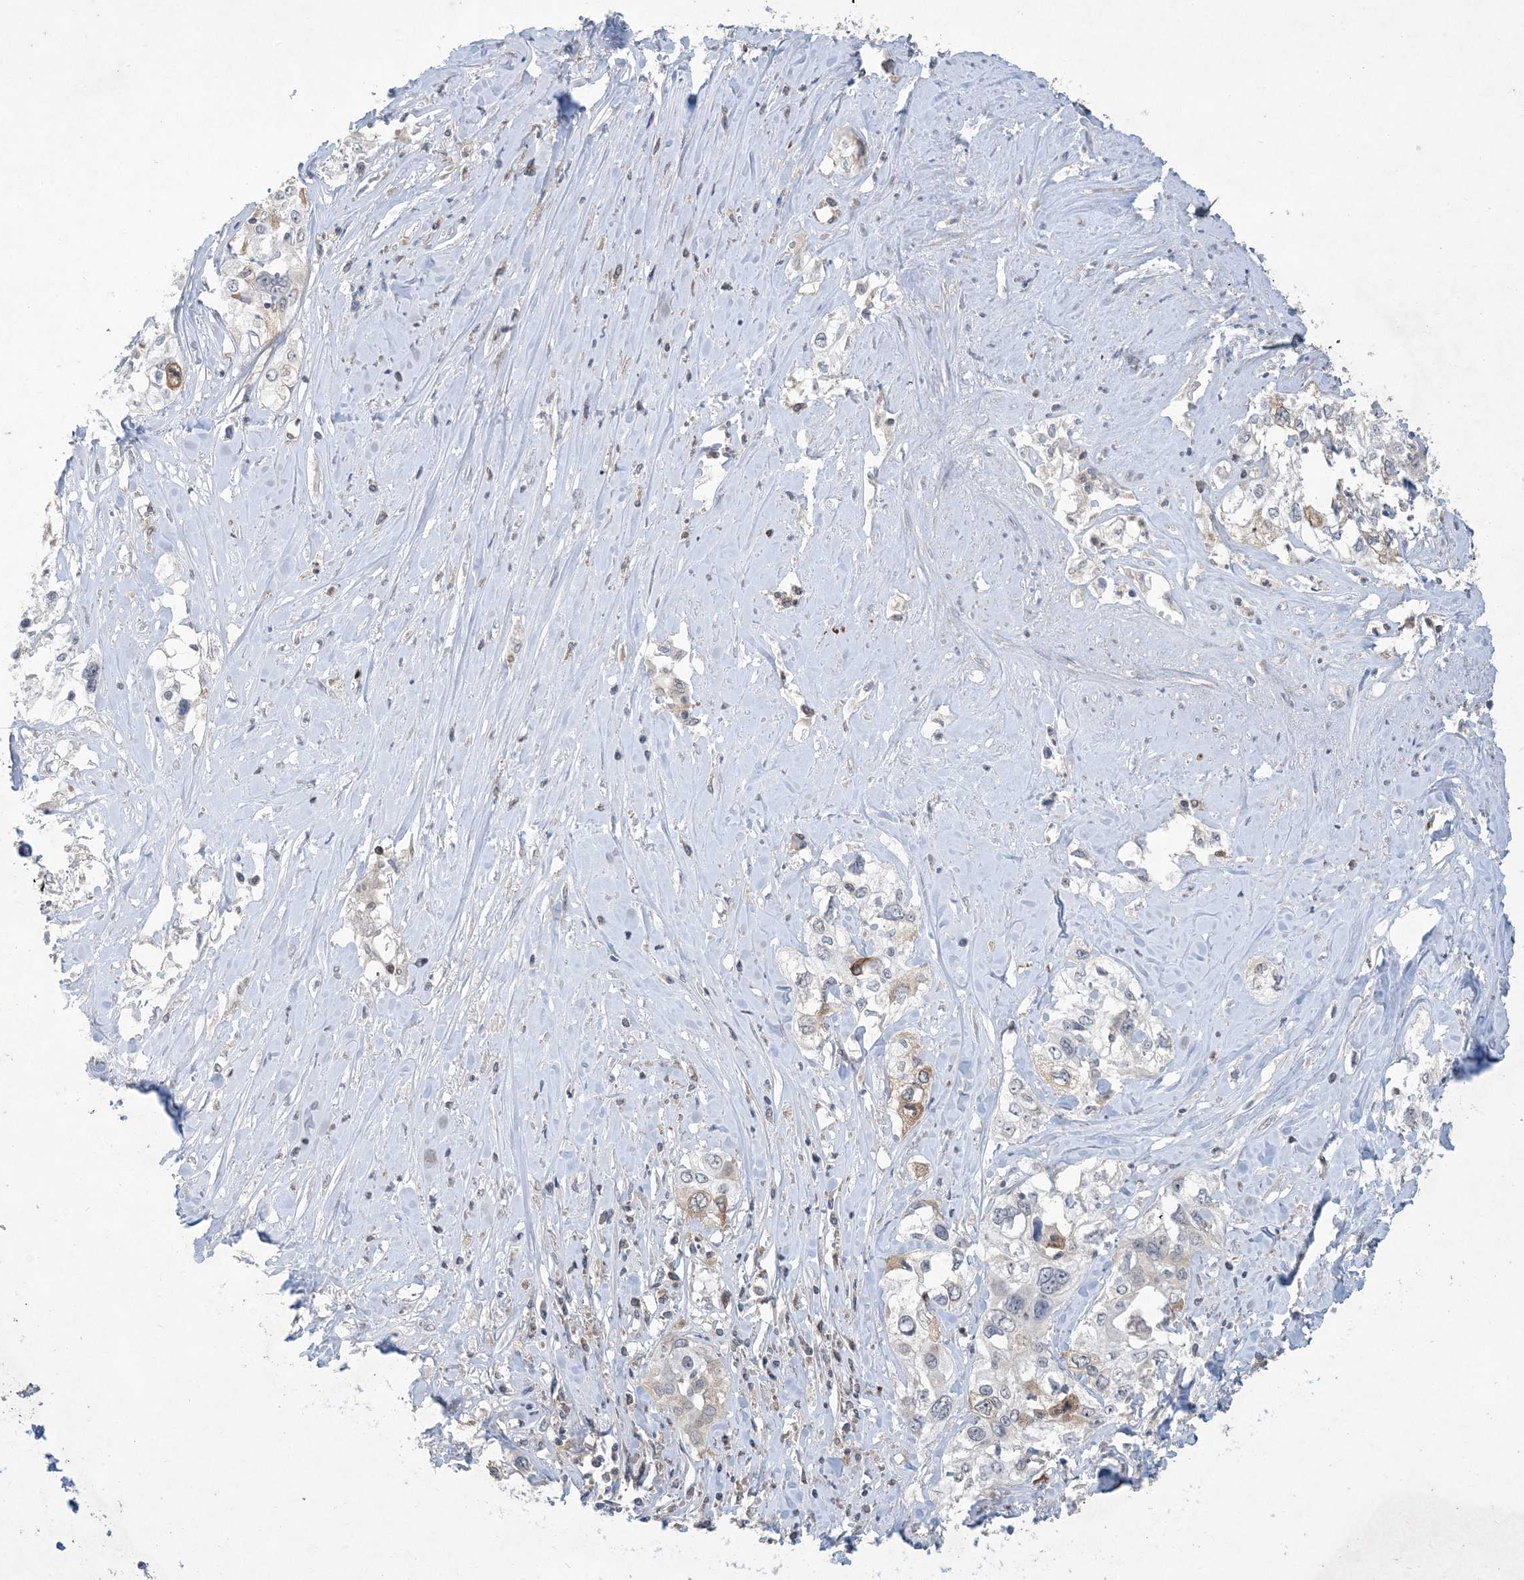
{"staining": {"intensity": "negative", "quantity": "none", "location": "none"}, "tissue": "cervical cancer", "cell_type": "Tumor cells", "image_type": "cancer", "snomed": [{"axis": "morphology", "description": "Squamous cell carcinoma, NOS"}, {"axis": "topography", "description": "Cervix"}], "caption": "Cervical cancer (squamous cell carcinoma) stained for a protein using immunohistochemistry exhibits no staining tumor cells.", "gene": "AOC1", "patient": {"sex": "female", "age": 31}}